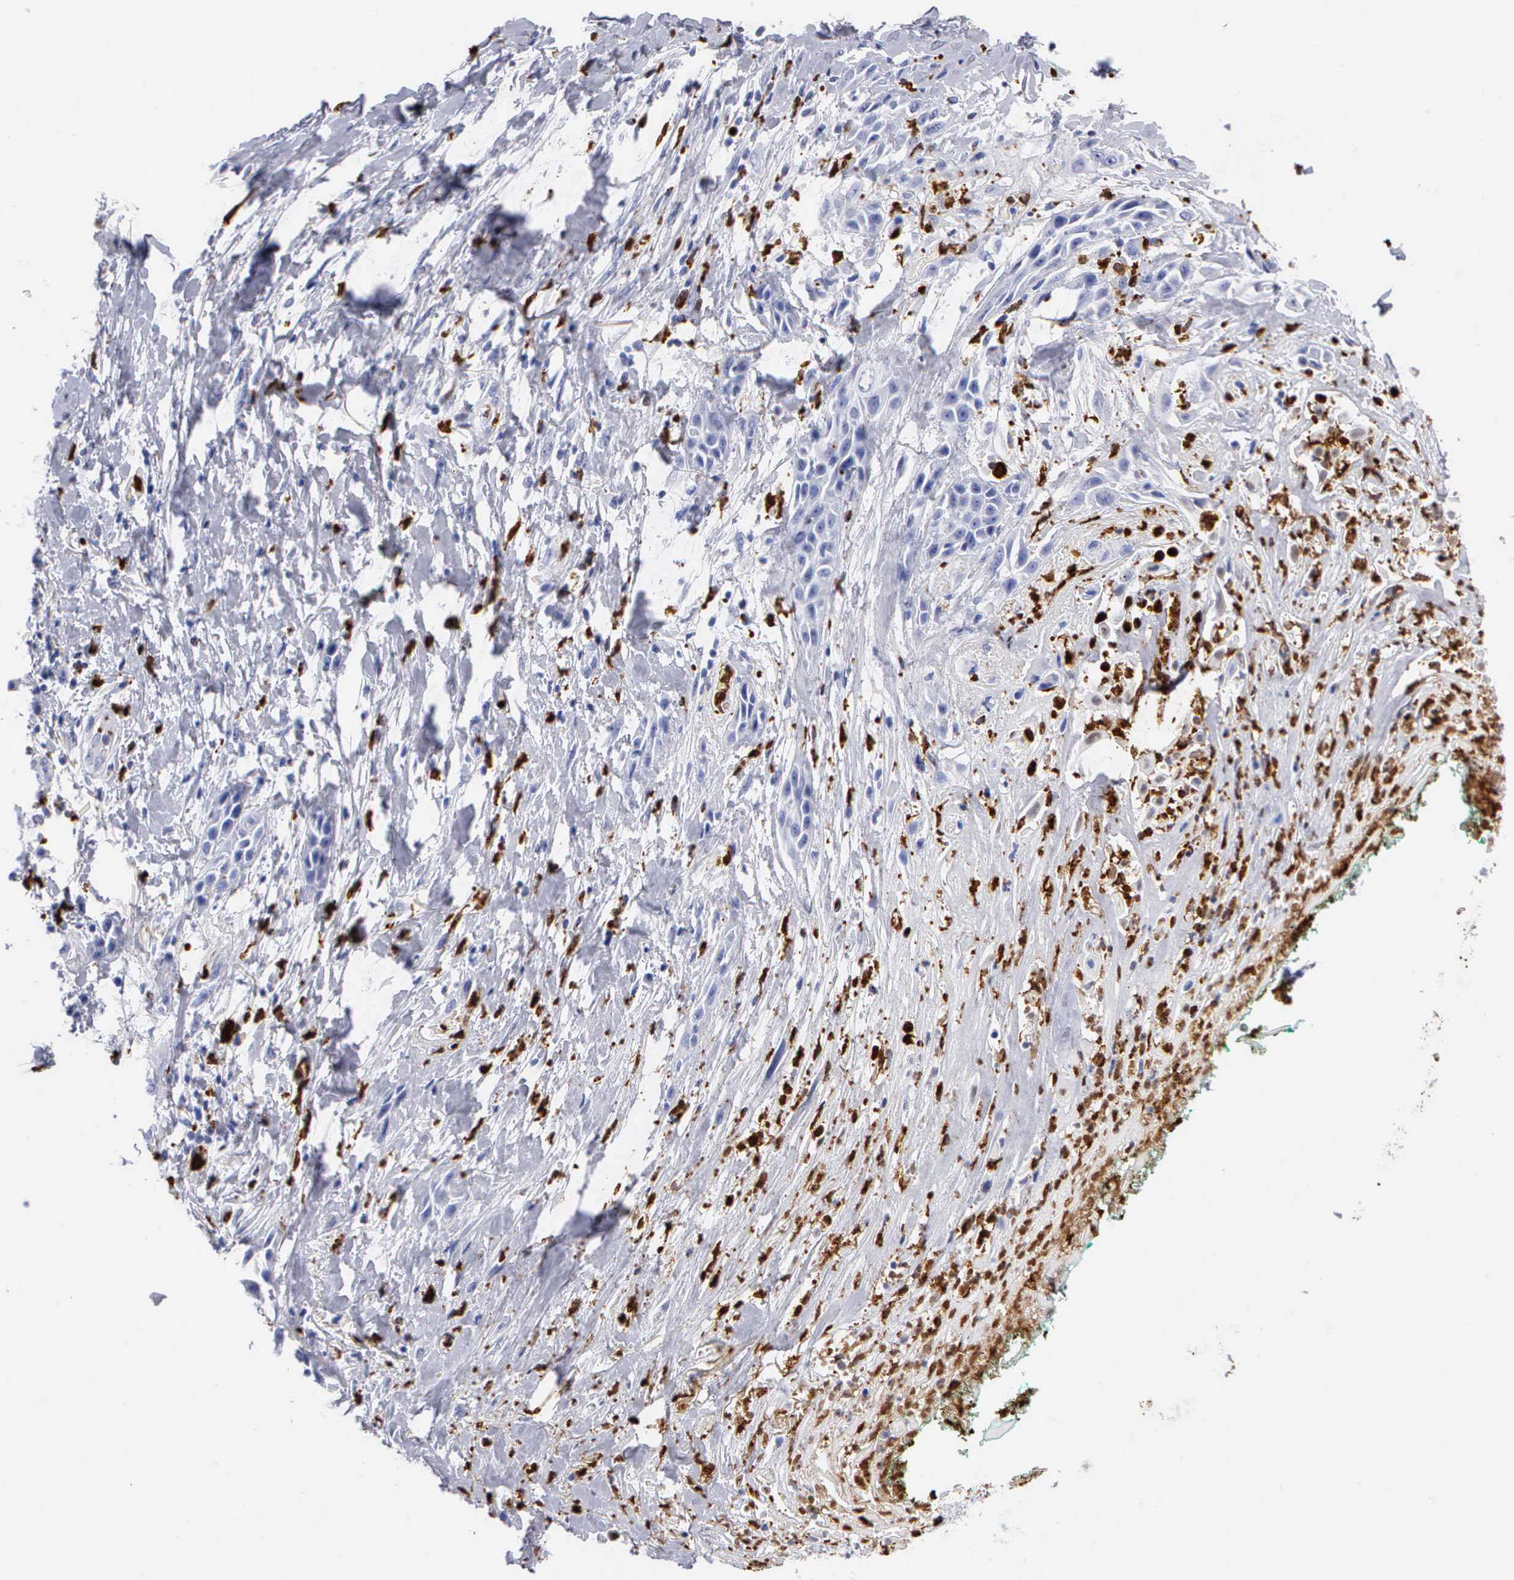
{"staining": {"intensity": "negative", "quantity": "none", "location": "none"}, "tissue": "skin cancer", "cell_type": "Tumor cells", "image_type": "cancer", "snomed": [{"axis": "morphology", "description": "Squamous cell carcinoma, NOS"}, {"axis": "topography", "description": "Skin"}, {"axis": "topography", "description": "Anal"}], "caption": "Protein analysis of skin cancer (squamous cell carcinoma) exhibits no significant expression in tumor cells.", "gene": "CTSG", "patient": {"sex": "male", "age": 64}}